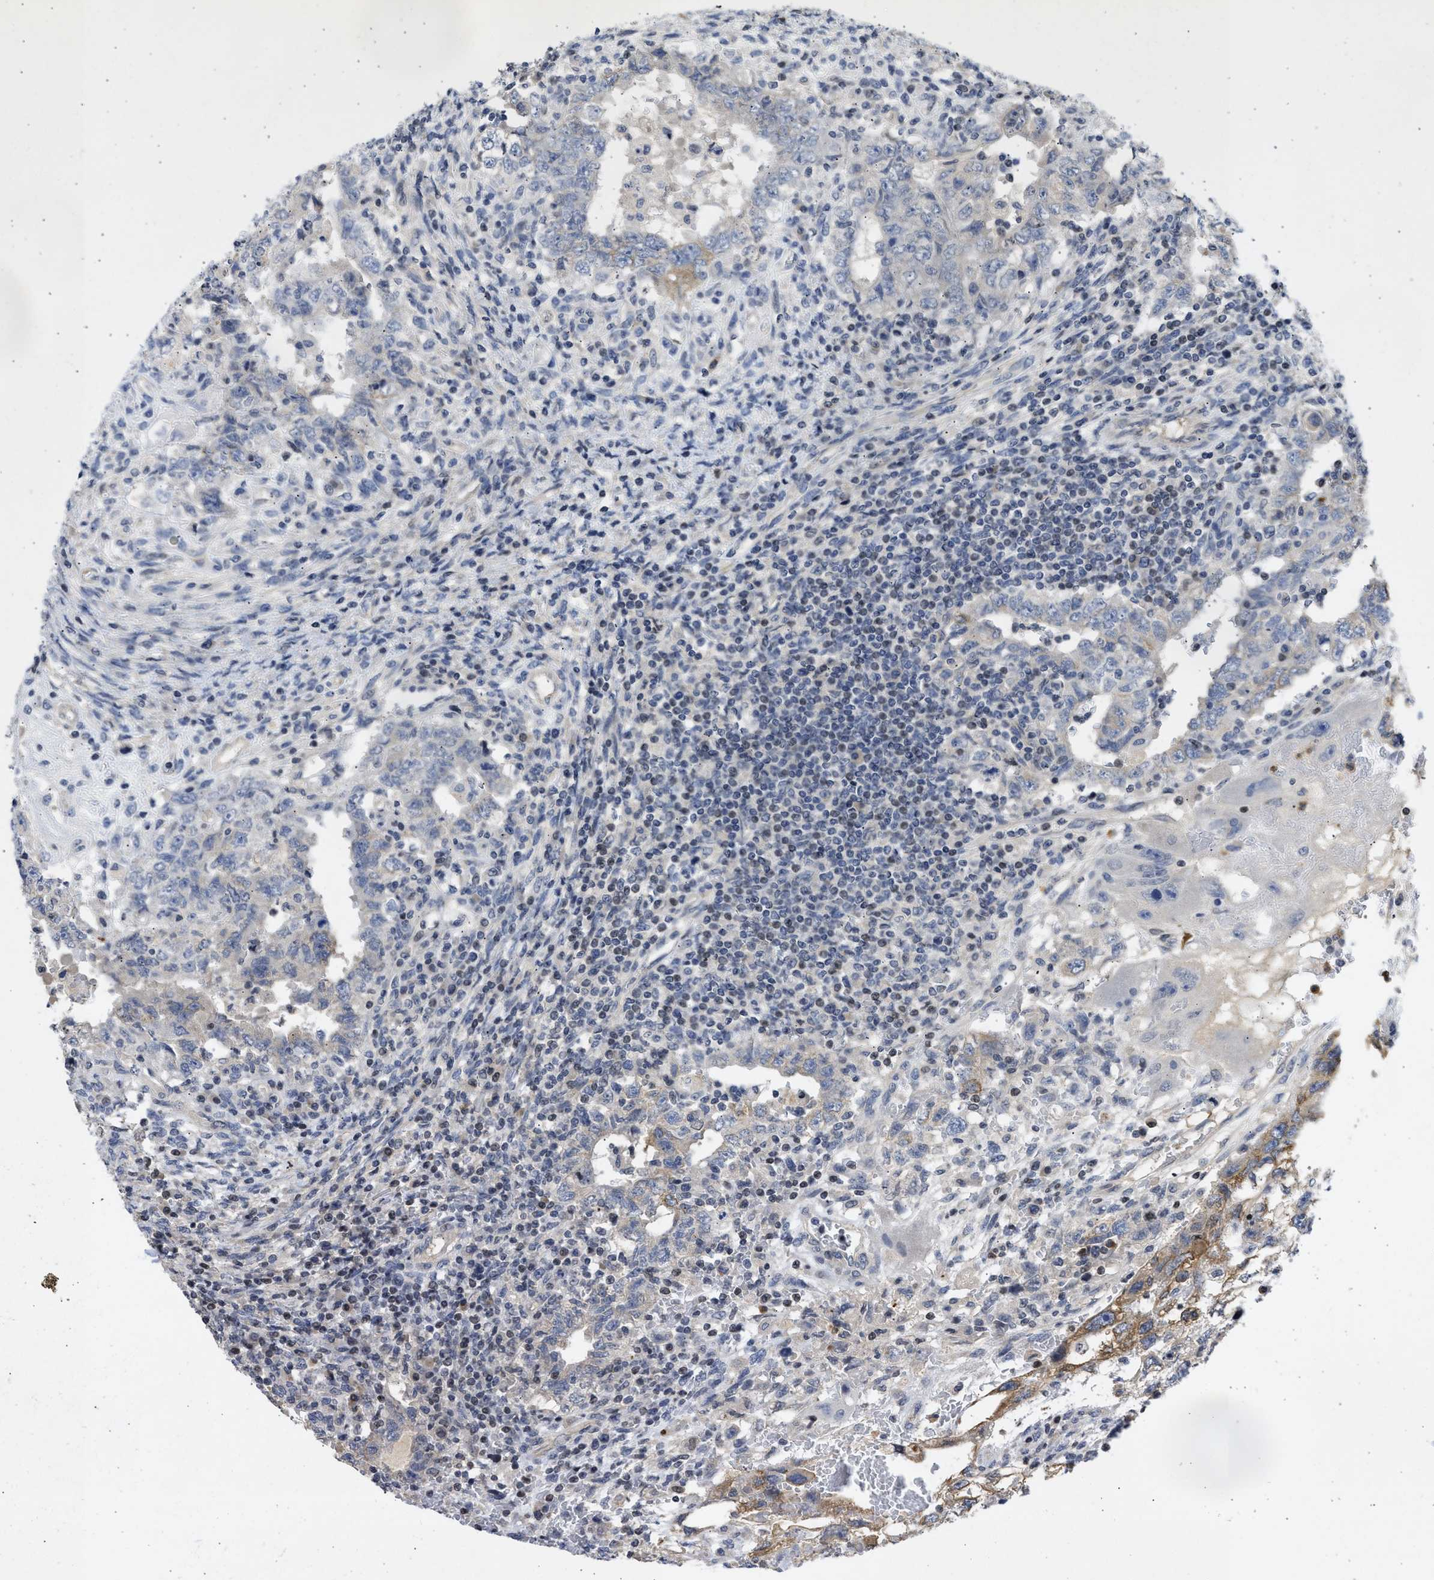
{"staining": {"intensity": "negative", "quantity": "none", "location": "none"}, "tissue": "testis cancer", "cell_type": "Tumor cells", "image_type": "cancer", "snomed": [{"axis": "morphology", "description": "Carcinoma, Embryonal, NOS"}, {"axis": "topography", "description": "Testis"}], "caption": "The immunohistochemistry photomicrograph has no significant expression in tumor cells of embryonal carcinoma (testis) tissue.", "gene": "ENSG00000142539", "patient": {"sex": "male", "age": 26}}